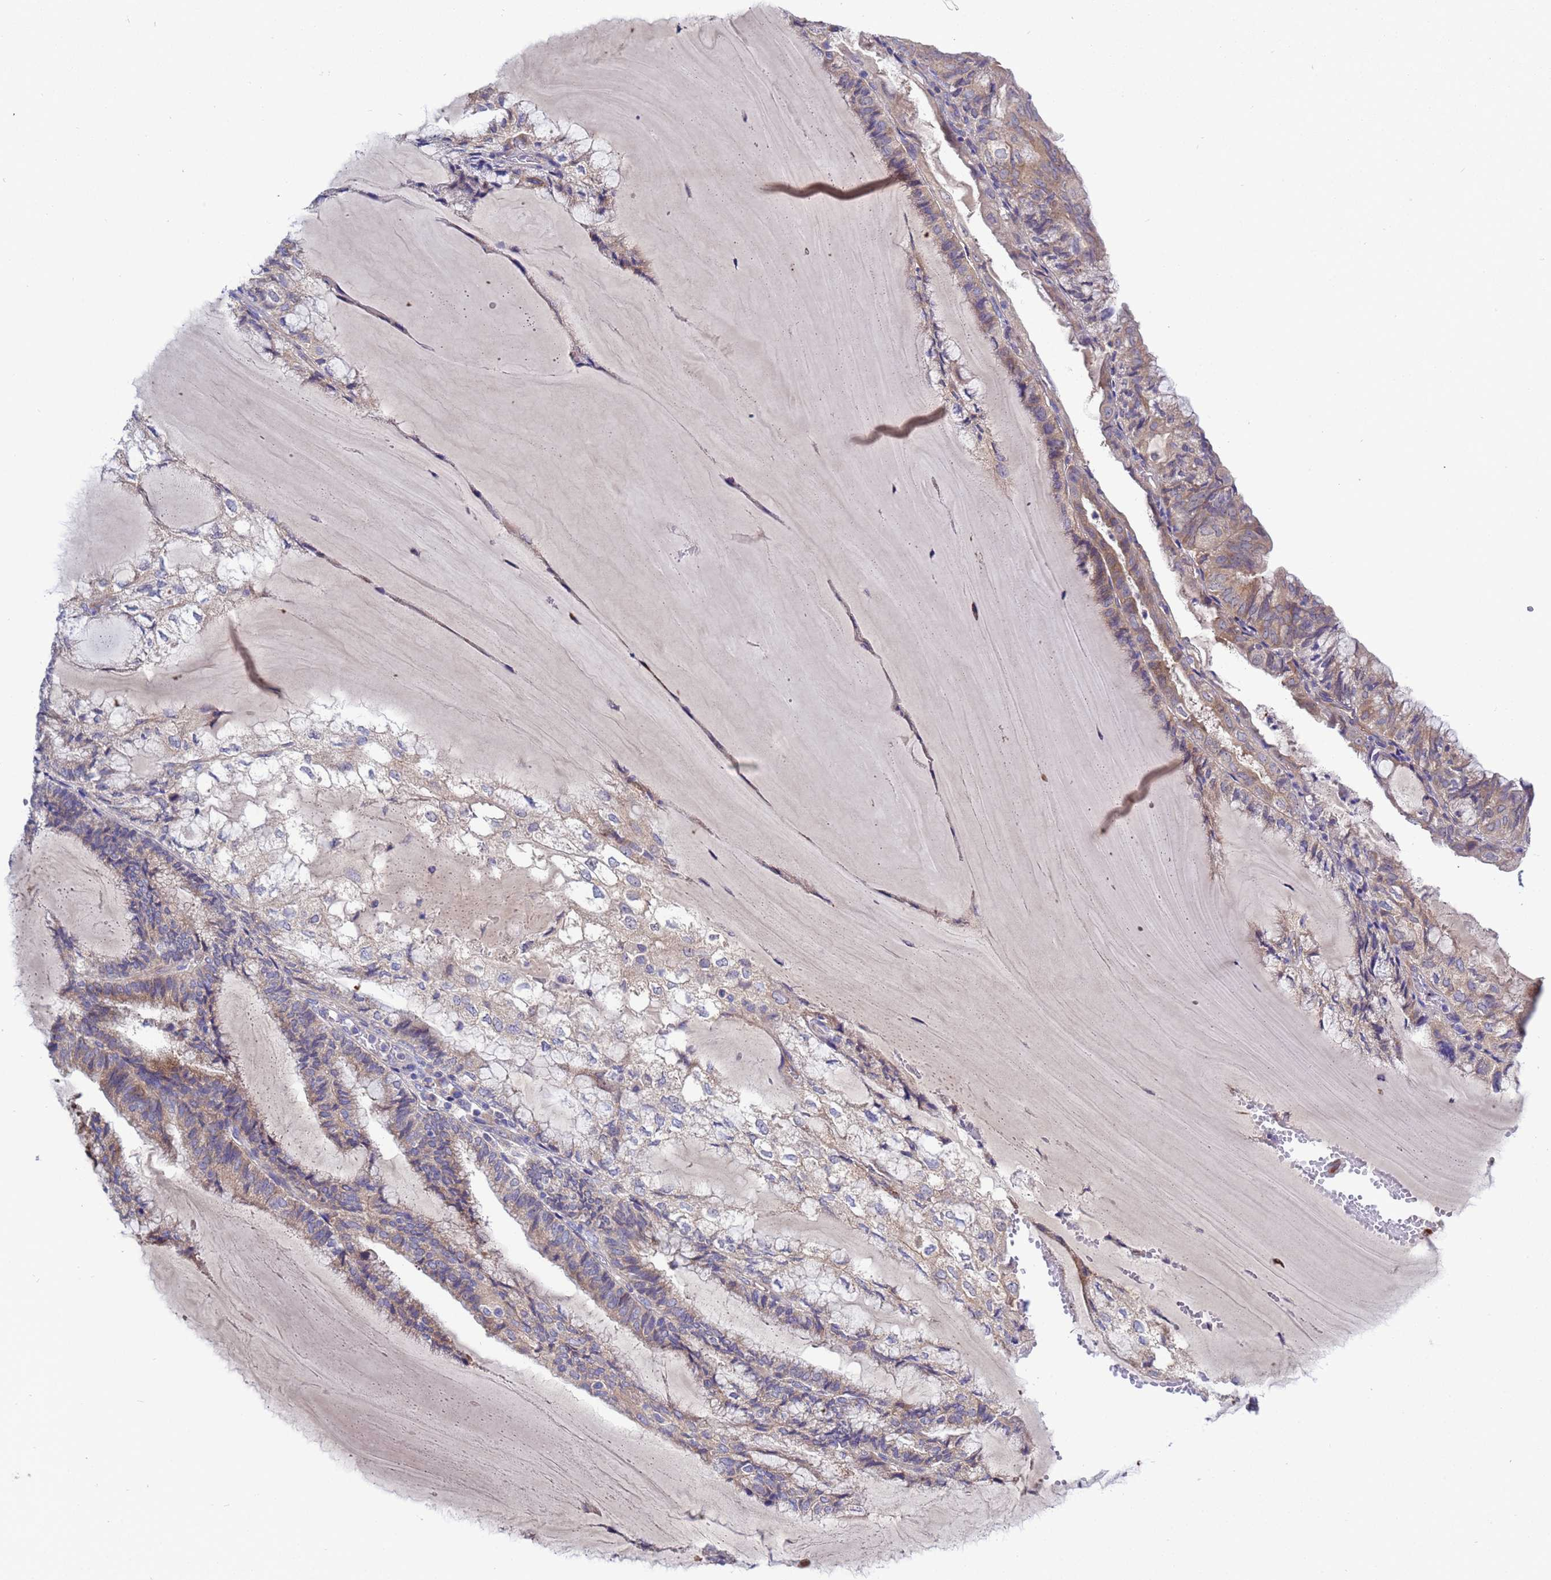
{"staining": {"intensity": "weak", "quantity": "25%-75%", "location": "cytoplasmic/membranous"}, "tissue": "endometrial cancer", "cell_type": "Tumor cells", "image_type": "cancer", "snomed": [{"axis": "morphology", "description": "Adenocarcinoma, NOS"}, {"axis": "topography", "description": "Endometrium"}], "caption": "A histopathology image of human endometrial cancer (adenocarcinoma) stained for a protein demonstrates weak cytoplasmic/membranous brown staining in tumor cells.", "gene": "RC3H2", "patient": {"sex": "female", "age": 81}}